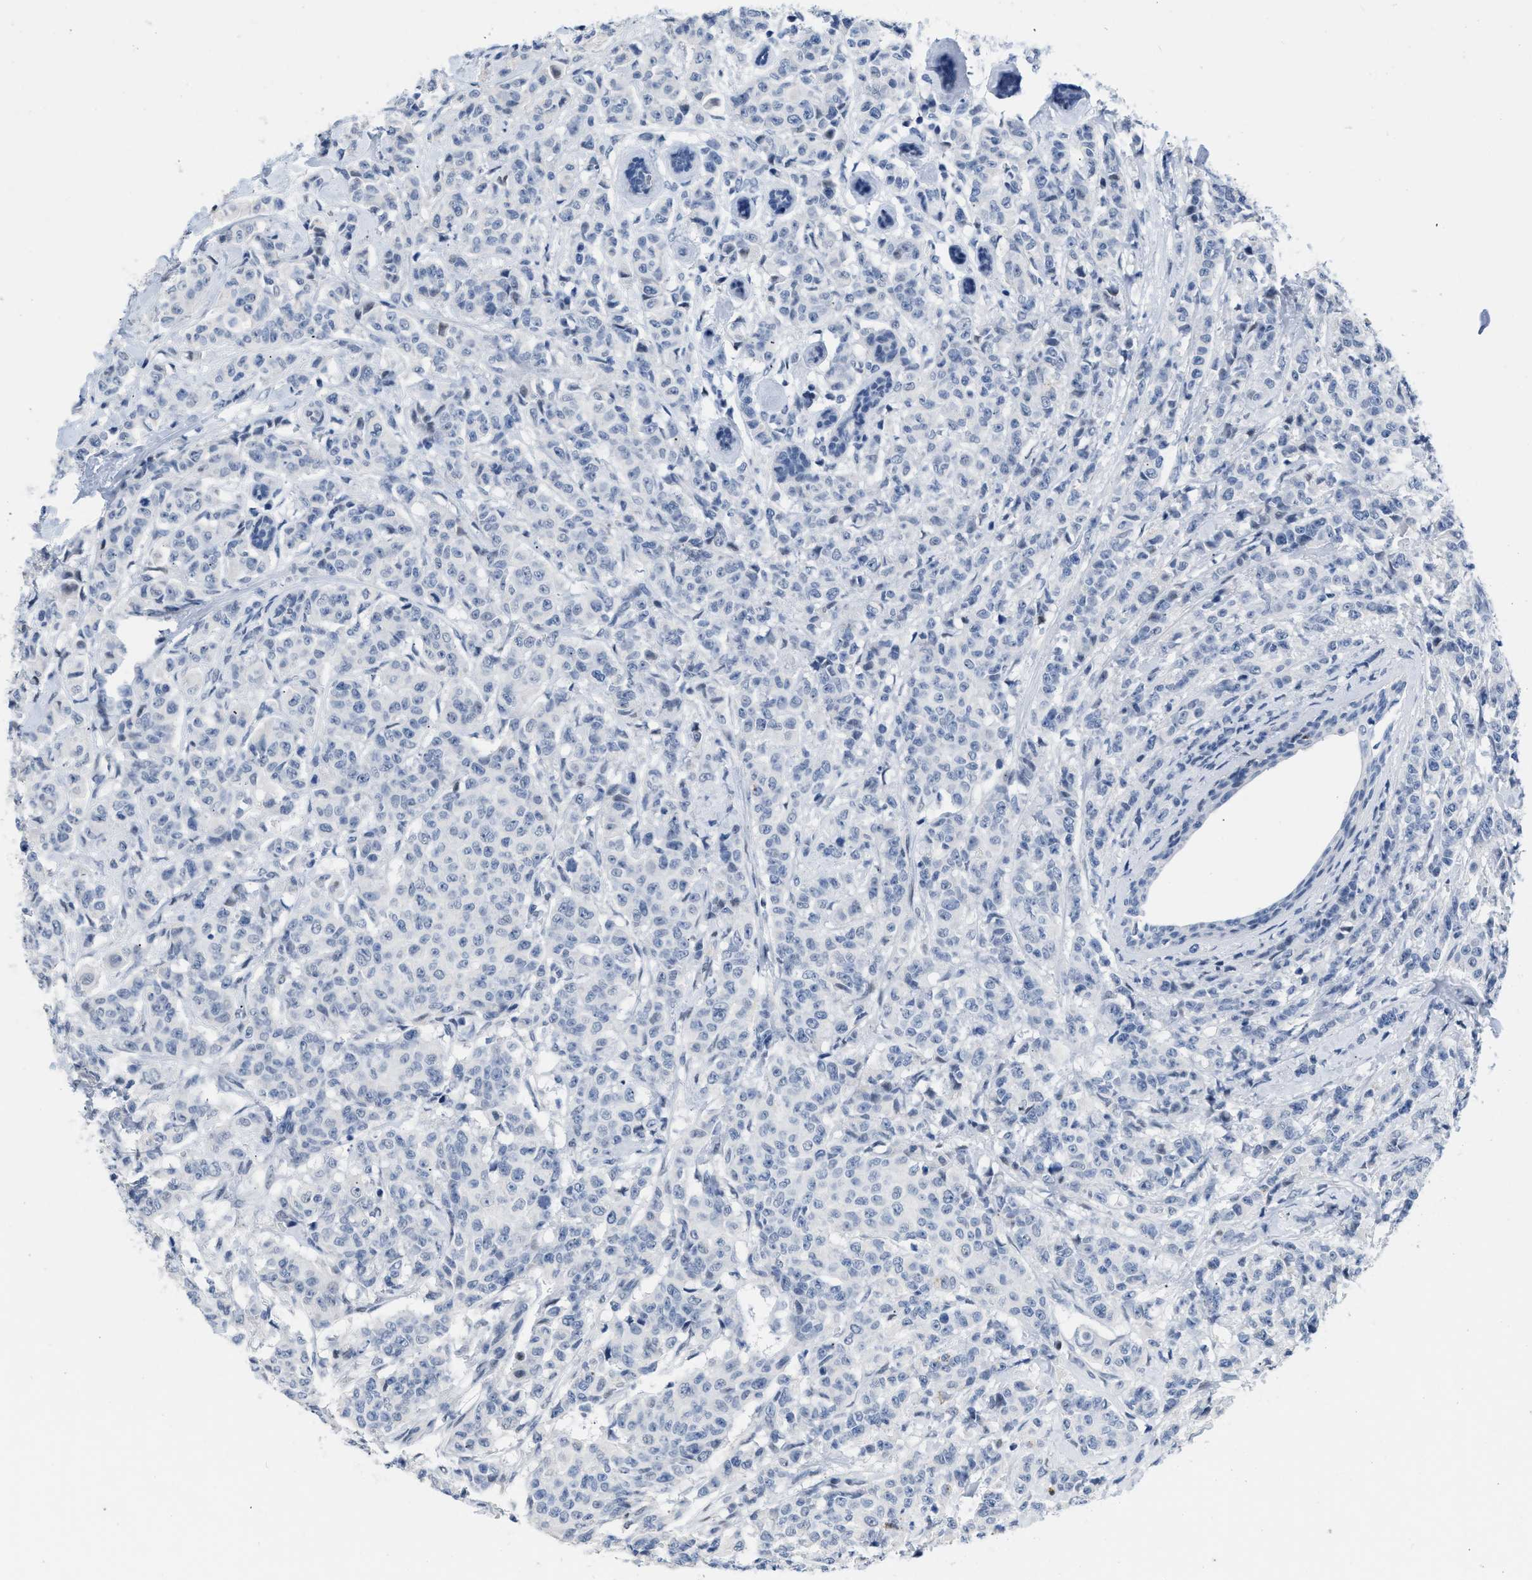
{"staining": {"intensity": "negative", "quantity": "none", "location": "none"}, "tissue": "breast cancer", "cell_type": "Tumor cells", "image_type": "cancer", "snomed": [{"axis": "morphology", "description": "Normal tissue, NOS"}, {"axis": "morphology", "description": "Duct carcinoma"}, {"axis": "topography", "description": "Breast"}], "caption": "Tumor cells are negative for protein expression in human breast cancer.", "gene": "BOLL", "patient": {"sex": "female", "age": 40}}